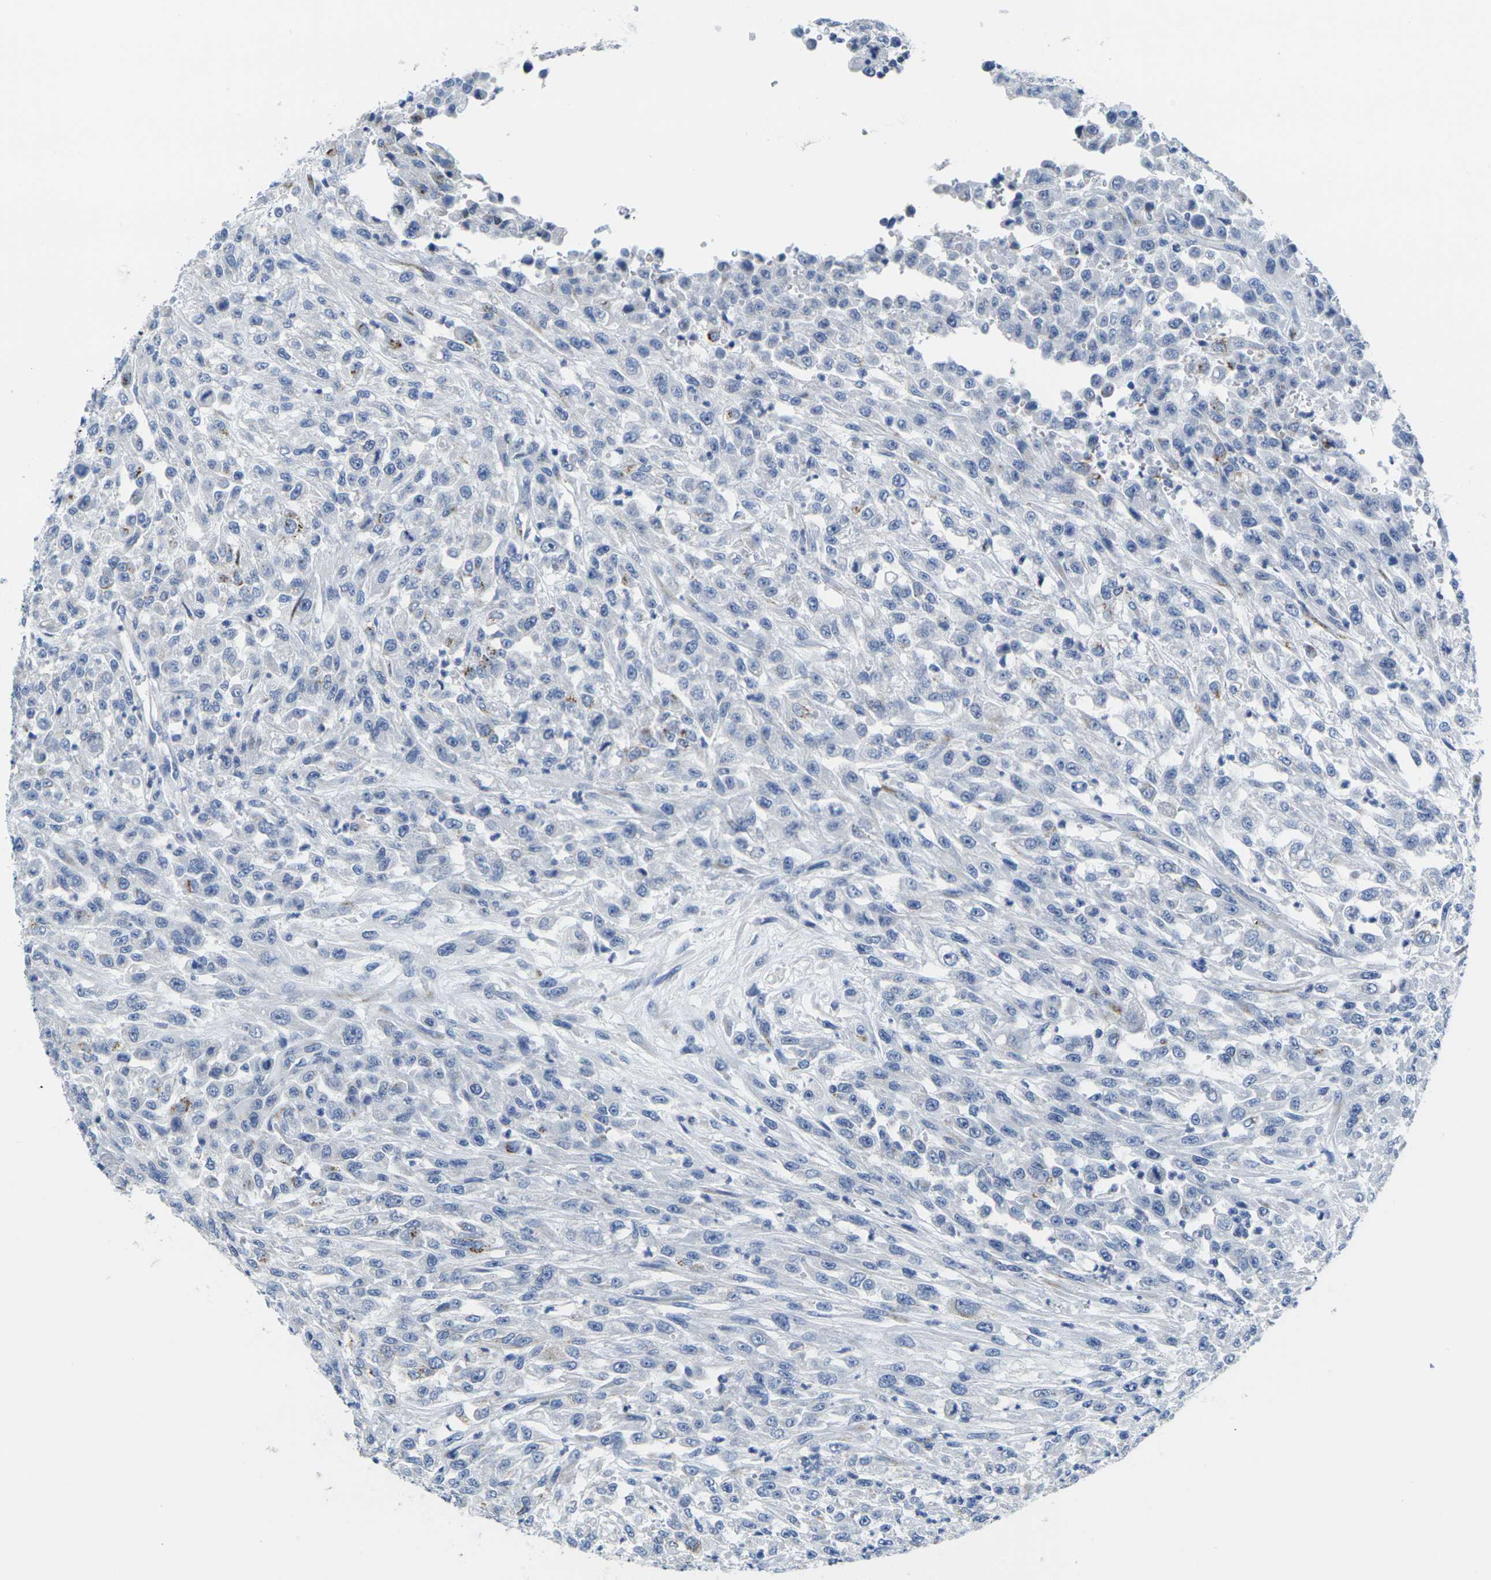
{"staining": {"intensity": "weak", "quantity": "<25%", "location": "cytoplasmic/membranous"}, "tissue": "urothelial cancer", "cell_type": "Tumor cells", "image_type": "cancer", "snomed": [{"axis": "morphology", "description": "Urothelial carcinoma, High grade"}, {"axis": "topography", "description": "Urinary bladder"}], "caption": "An immunohistochemistry histopathology image of urothelial carcinoma (high-grade) is shown. There is no staining in tumor cells of urothelial carcinoma (high-grade).", "gene": "CRK", "patient": {"sex": "male", "age": 46}}